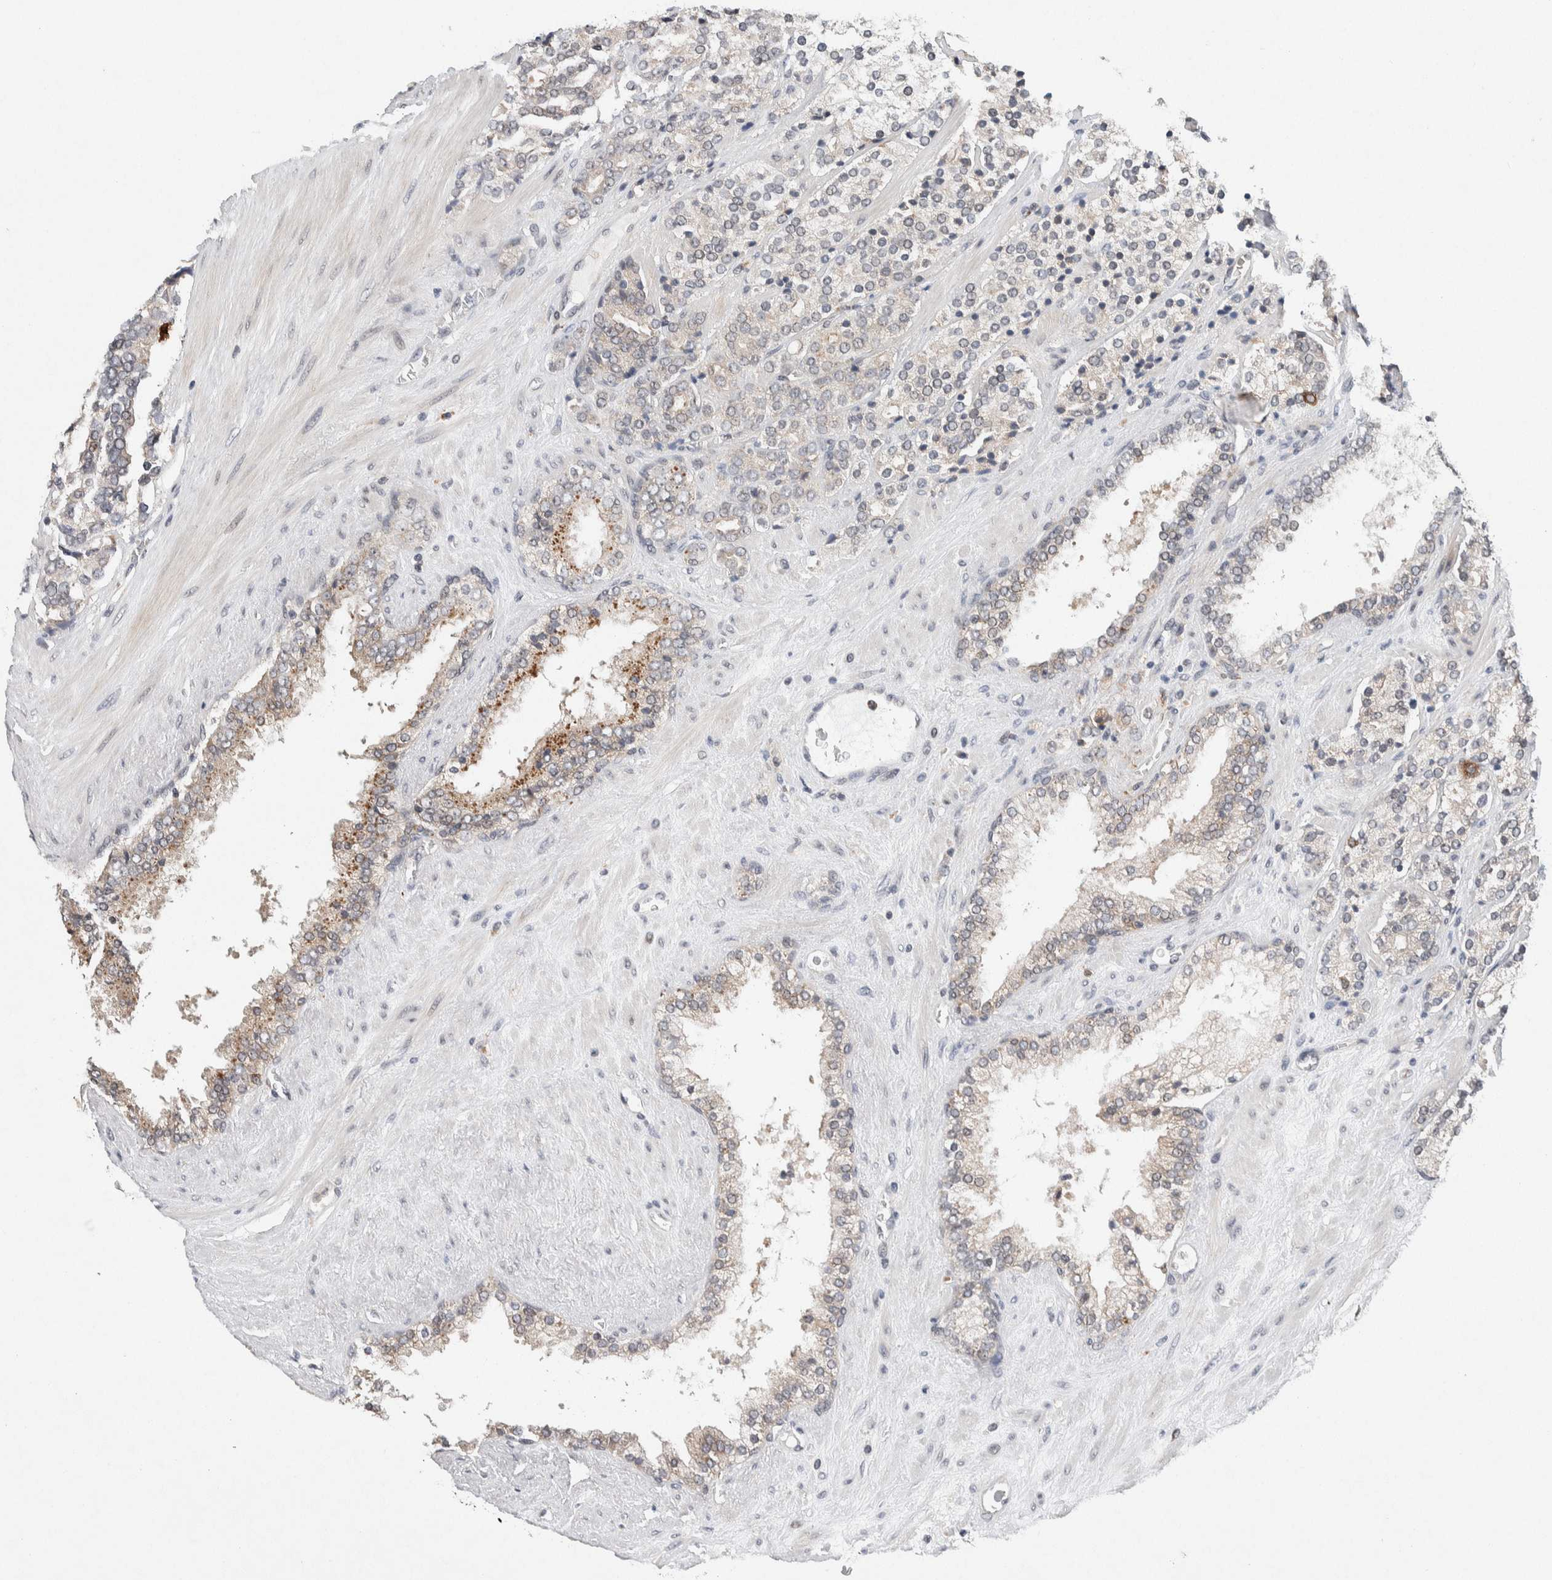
{"staining": {"intensity": "negative", "quantity": "none", "location": "none"}, "tissue": "prostate cancer", "cell_type": "Tumor cells", "image_type": "cancer", "snomed": [{"axis": "morphology", "description": "Adenocarcinoma, High grade"}, {"axis": "topography", "description": "Prostate"}], "caption": "This micrograph is of prostate cancer stained with immunohistochemistry (IHC) to label a protein in brown with the nuclei are counter-stained blue. There is no expression in tumor cells.", "gene": "KCNK1", "patient": {"sex": "male", "age": 71}}